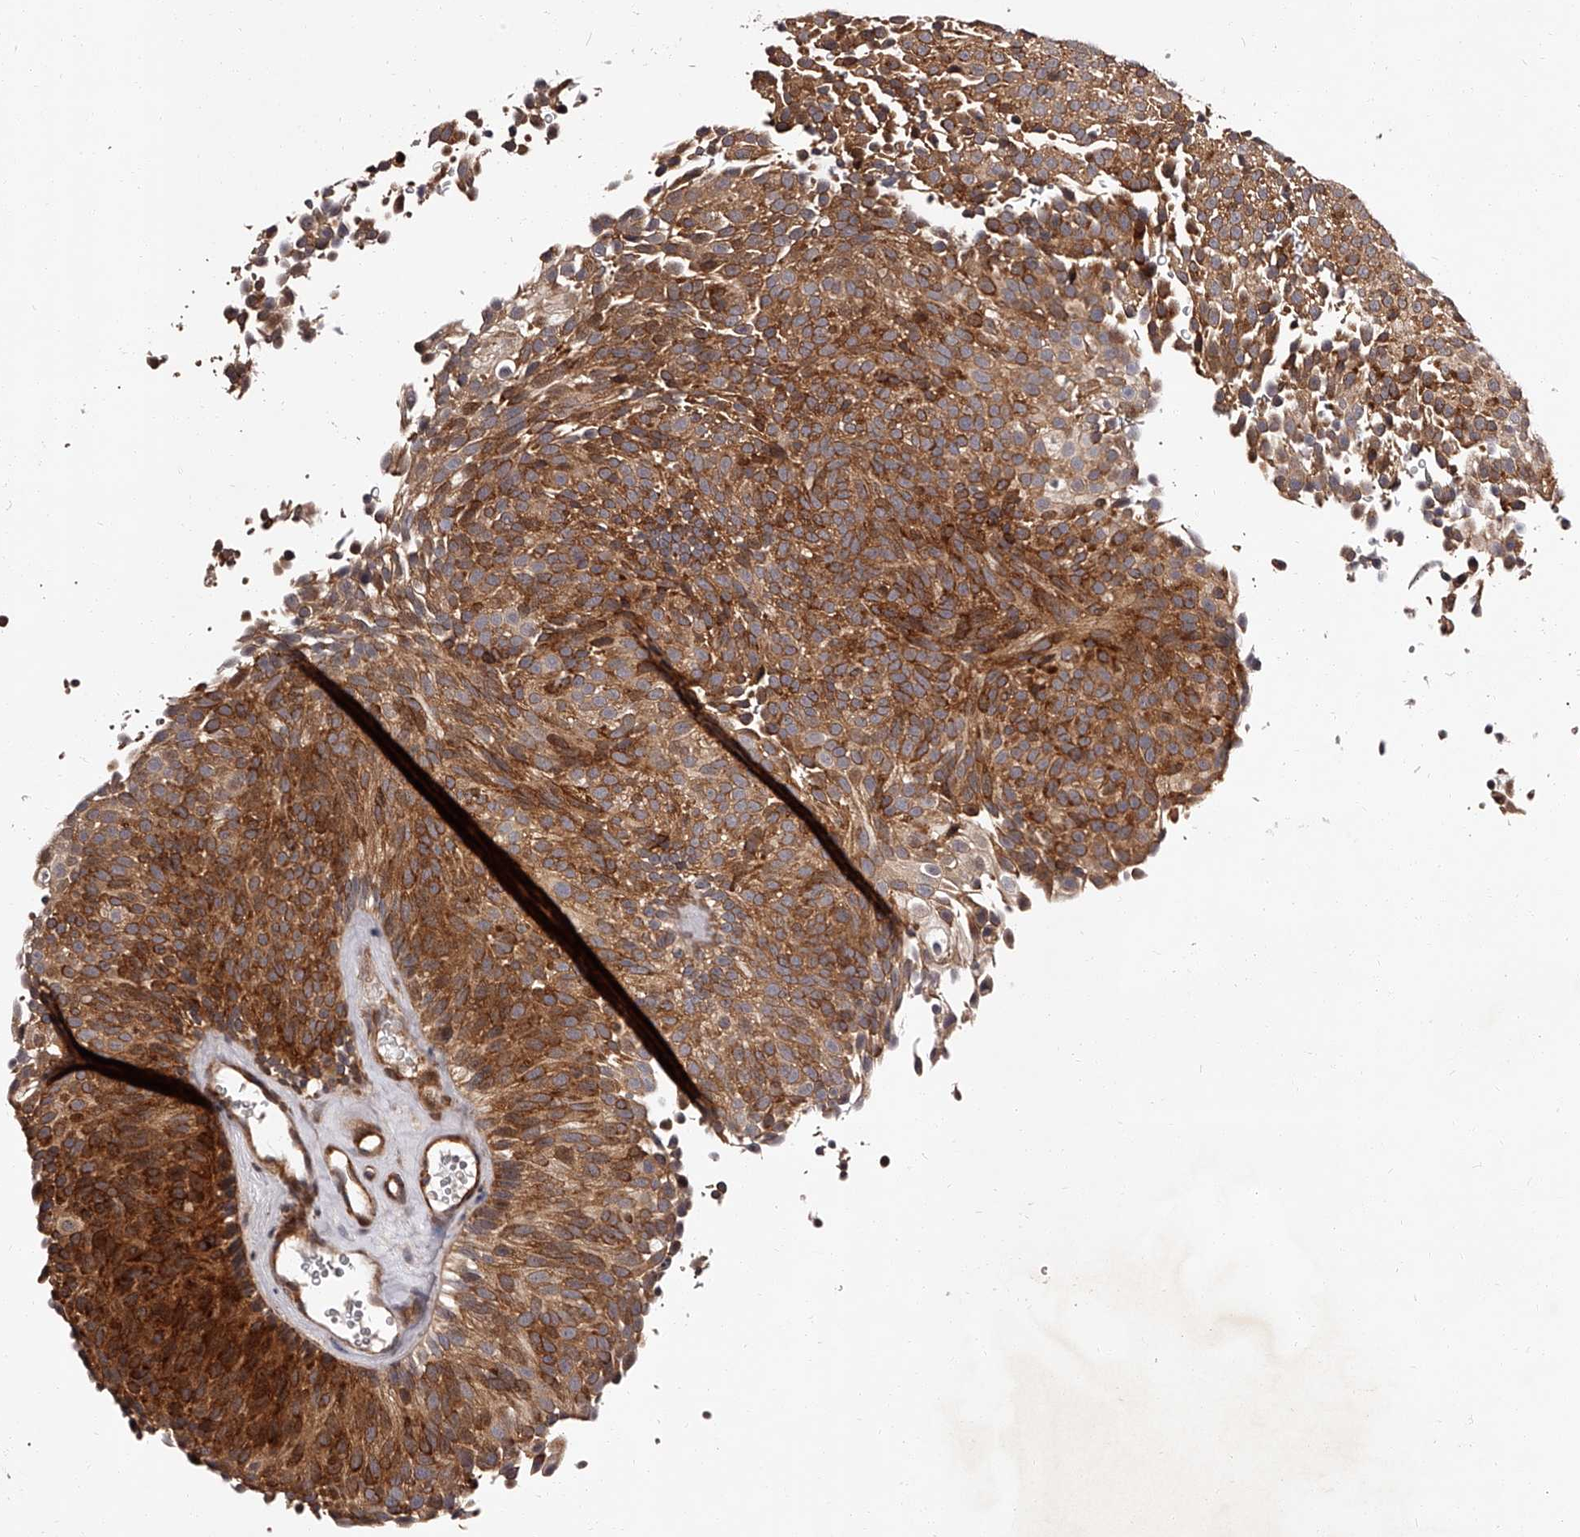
{"staining": {"intensity": "strong", "quantity": ">75%", "location": "cytoplasmic/membranous"}, "tissue": "urothelial cancer", "cell_type": "Tumor cells", "image_type": "cancer", "snomed": [{"axis": "morphology", "description": "Urothelial carcinoma, Low grade"}, {"axis": "topography", "description": "Urinary bladder"}], "caption": "Approximately >75% of tumor cells in human urothelial carcinoma (low-grade) exhibit strong cytoplasmic/membranous protein expression as visualized by brown immunohistochemical staining.", "gene": "RSC1A1", "patient": {"sex": "male", "age": 78}}